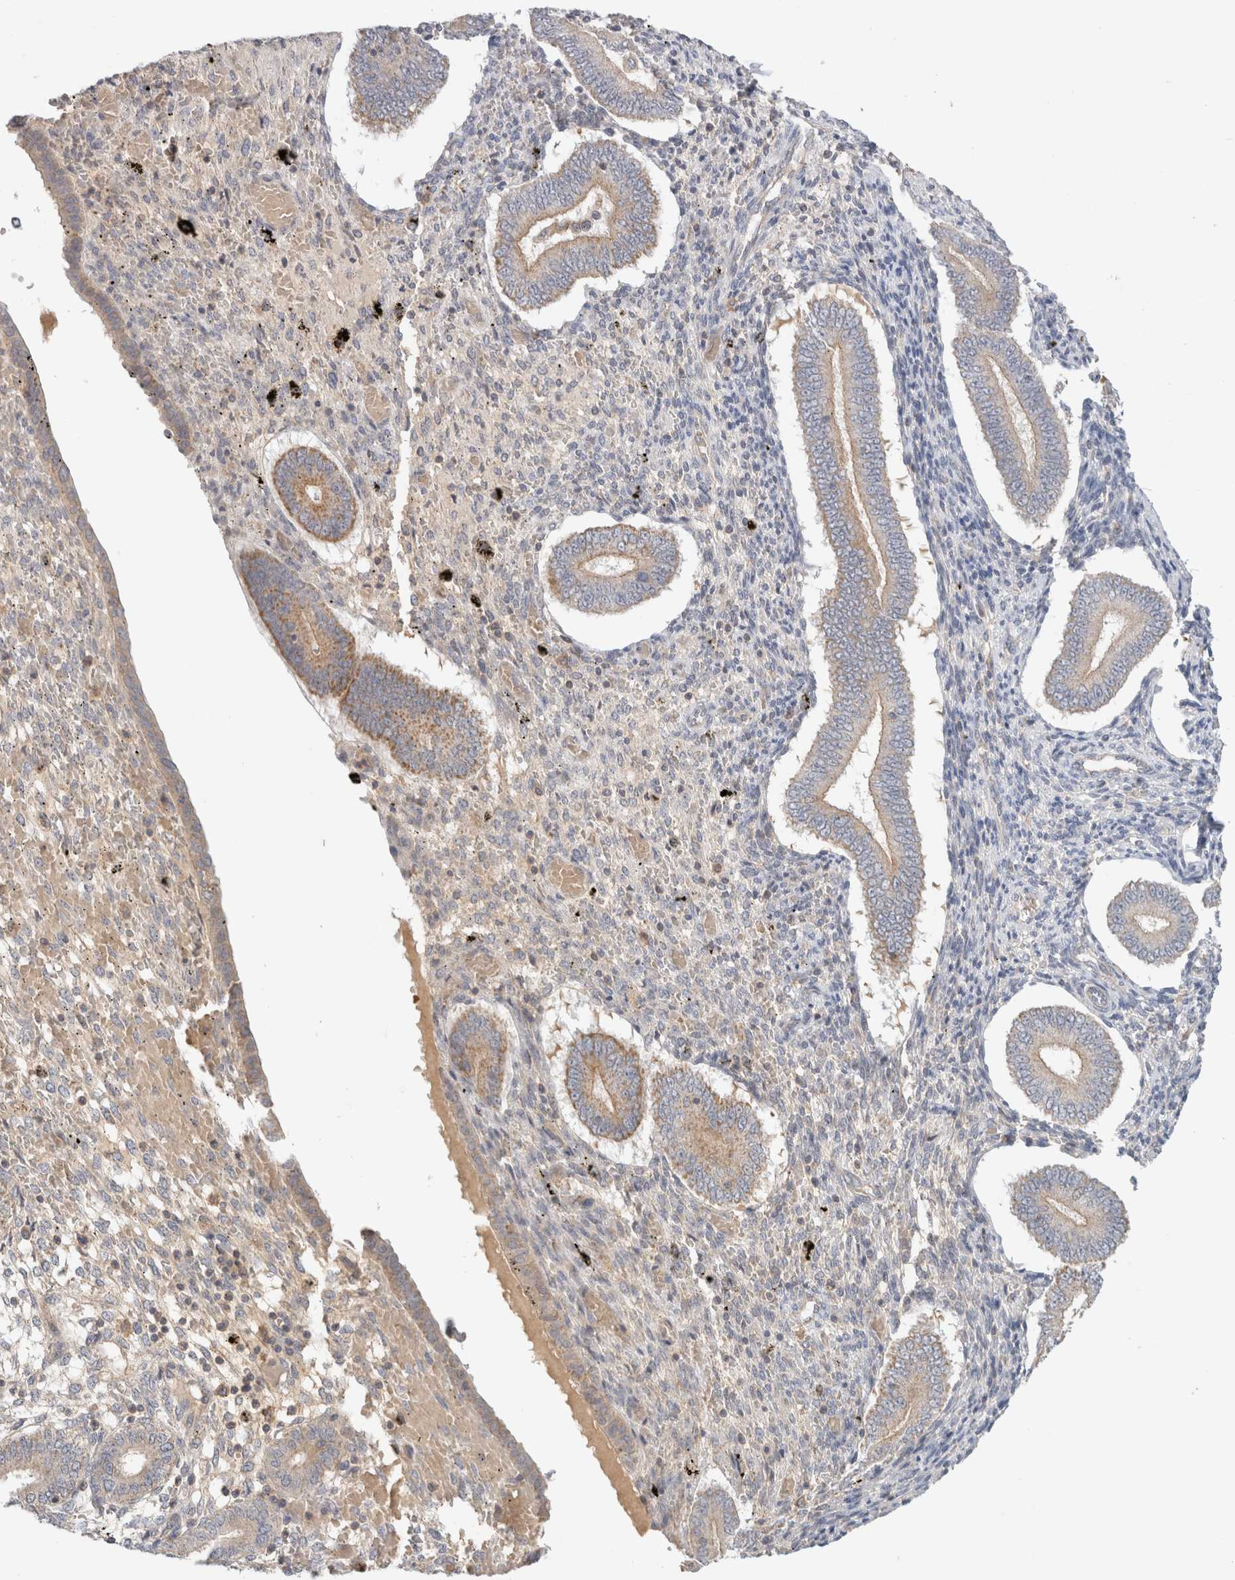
{"staining": {"intensity": "weak", "quantity": "<25%", "location": "cytoplasmic/membranous"}, "tissue": "endometrium", "cell_type": "Cells in endometrial stroma", "image_type": "normal", "snomed": [{"axis": "morphology", "description": "Normal tissue, NOS"}, {"axis": "topography", "description": "Endometrium"}], "caption": "Cells in endometrial stroma show no significant expression in unremarkable endometrium. (DAB (3,3'-diaminobenzidine) immunohistochemistry, high magnification).", "gene": "MRM3", "patient": {"sex": "female", "age": 42}}